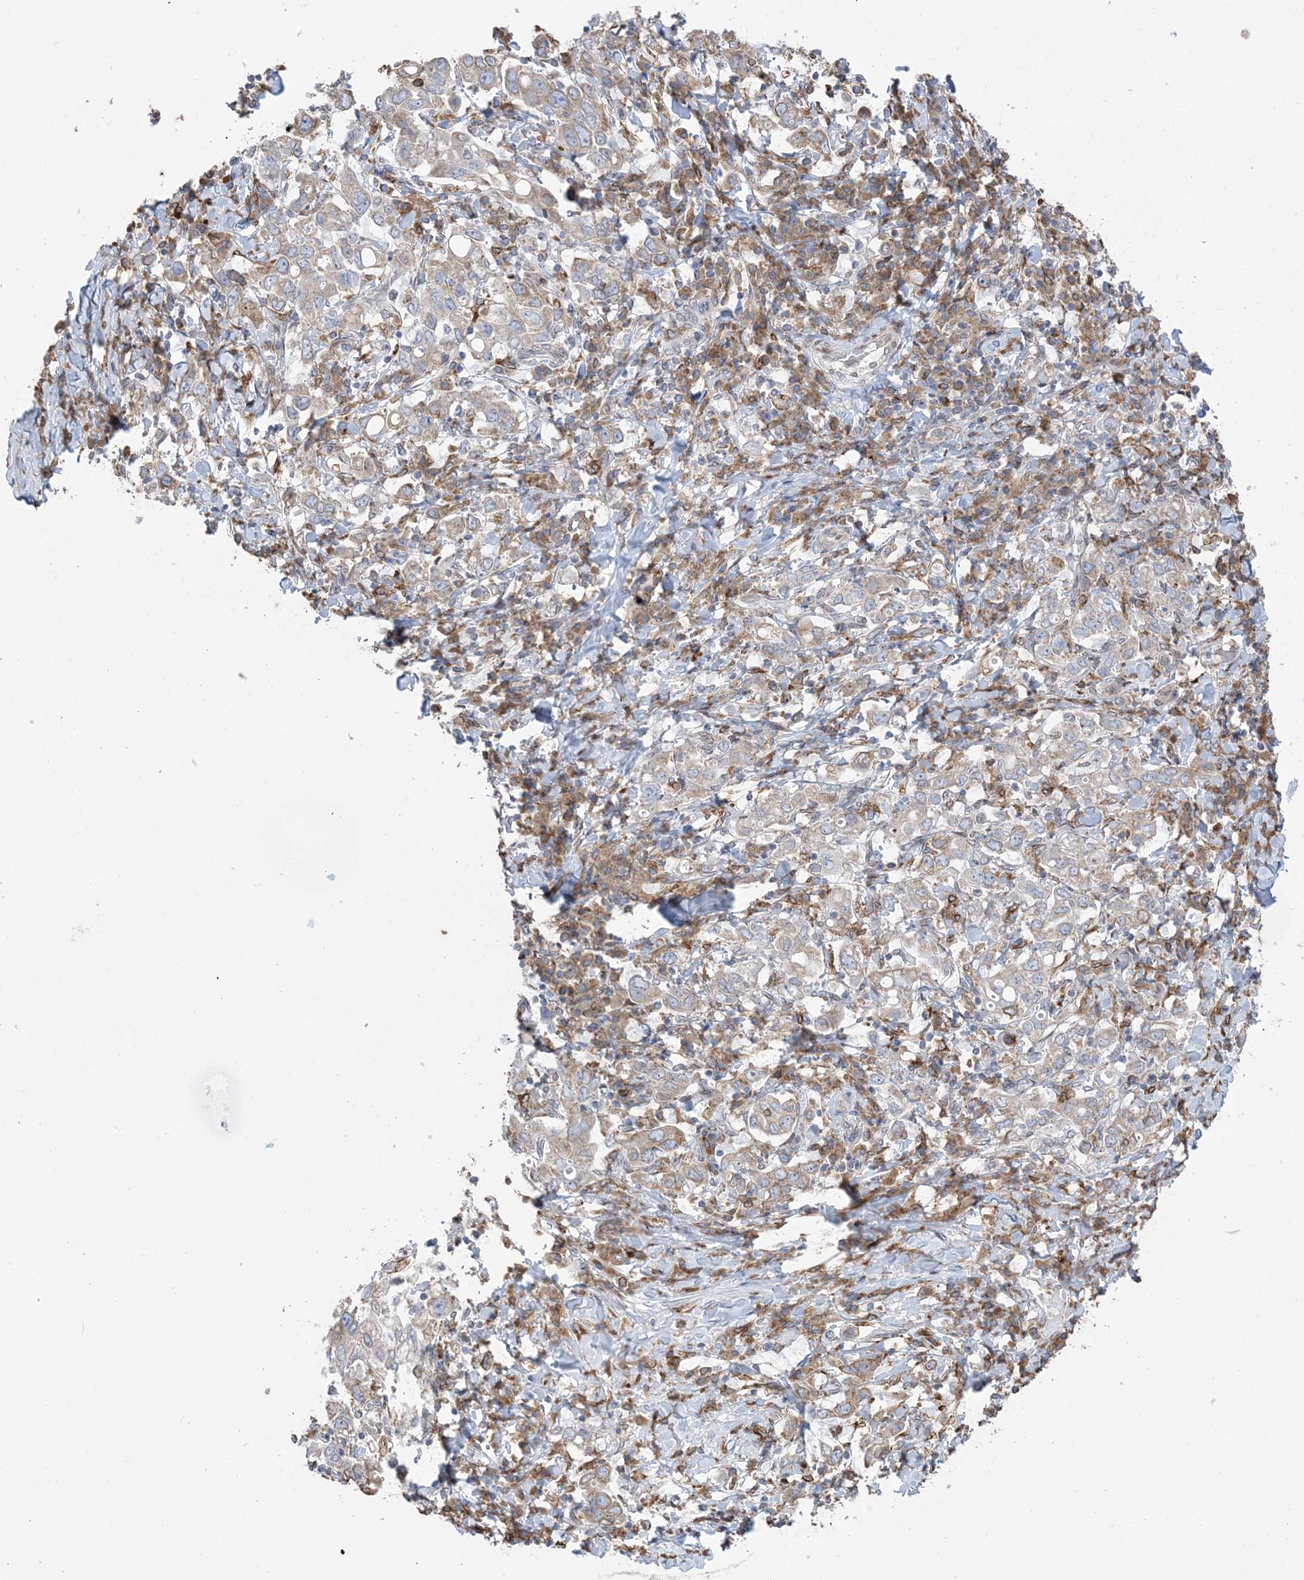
{"staining": {"intensity": "weak", "quantity": ">75%", "location": "cytoplasmic/membranous"}, "tissue": "stomach cancer", "cell_type": "Tumor cells", "image_type": "cancer", "snomed": [{"axis": "morphology", "description": "Adenocarcinoma, NOS"}, {"axis": "topography", "description": "Stomach, upper"}], "caption": "A brown stain highlights weak cytoplasmic/membranous expression of a protein in adenocarcinoma (stomach) tumor cells.", "gene": "SHANK1", "patient": {"sex": "male", "age": 62}}